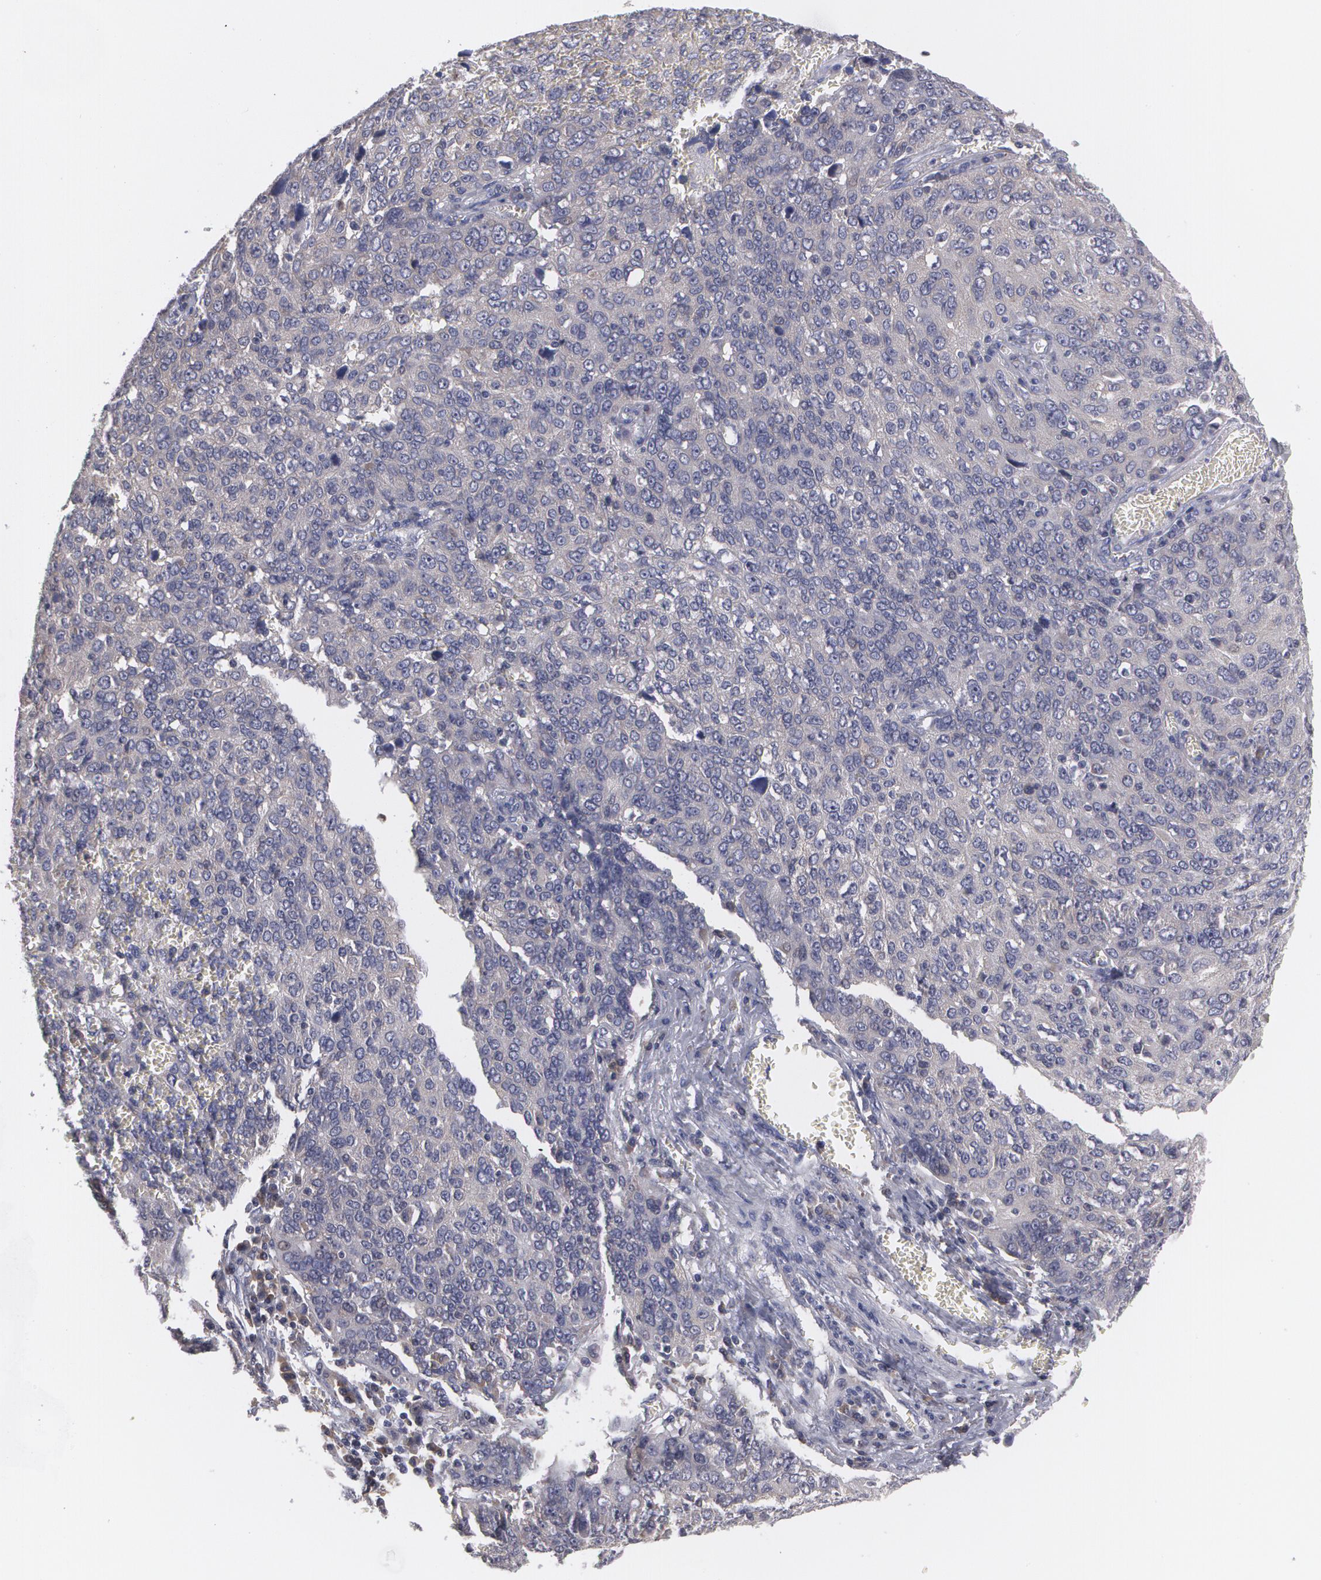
{"staining": {"intensity": "weak", "quantity": "25%-75%", "location": "cytoplasmic/membranous"}, "tissue": "ovarian cancer", "cell_type": "Tumor cells", "image_type": "cancer", "snomed": [{"axis": "morphology", "description": "Carcinoma, endometroid"}, {"axis": "topography", "description": "Ovary"}], "caption": "Ovarian cancer stained with a protein marker exhibits weak staining in tumor cells.", "gene": "MTHFD1", "patient": {"sex": "female", "age": 75}}